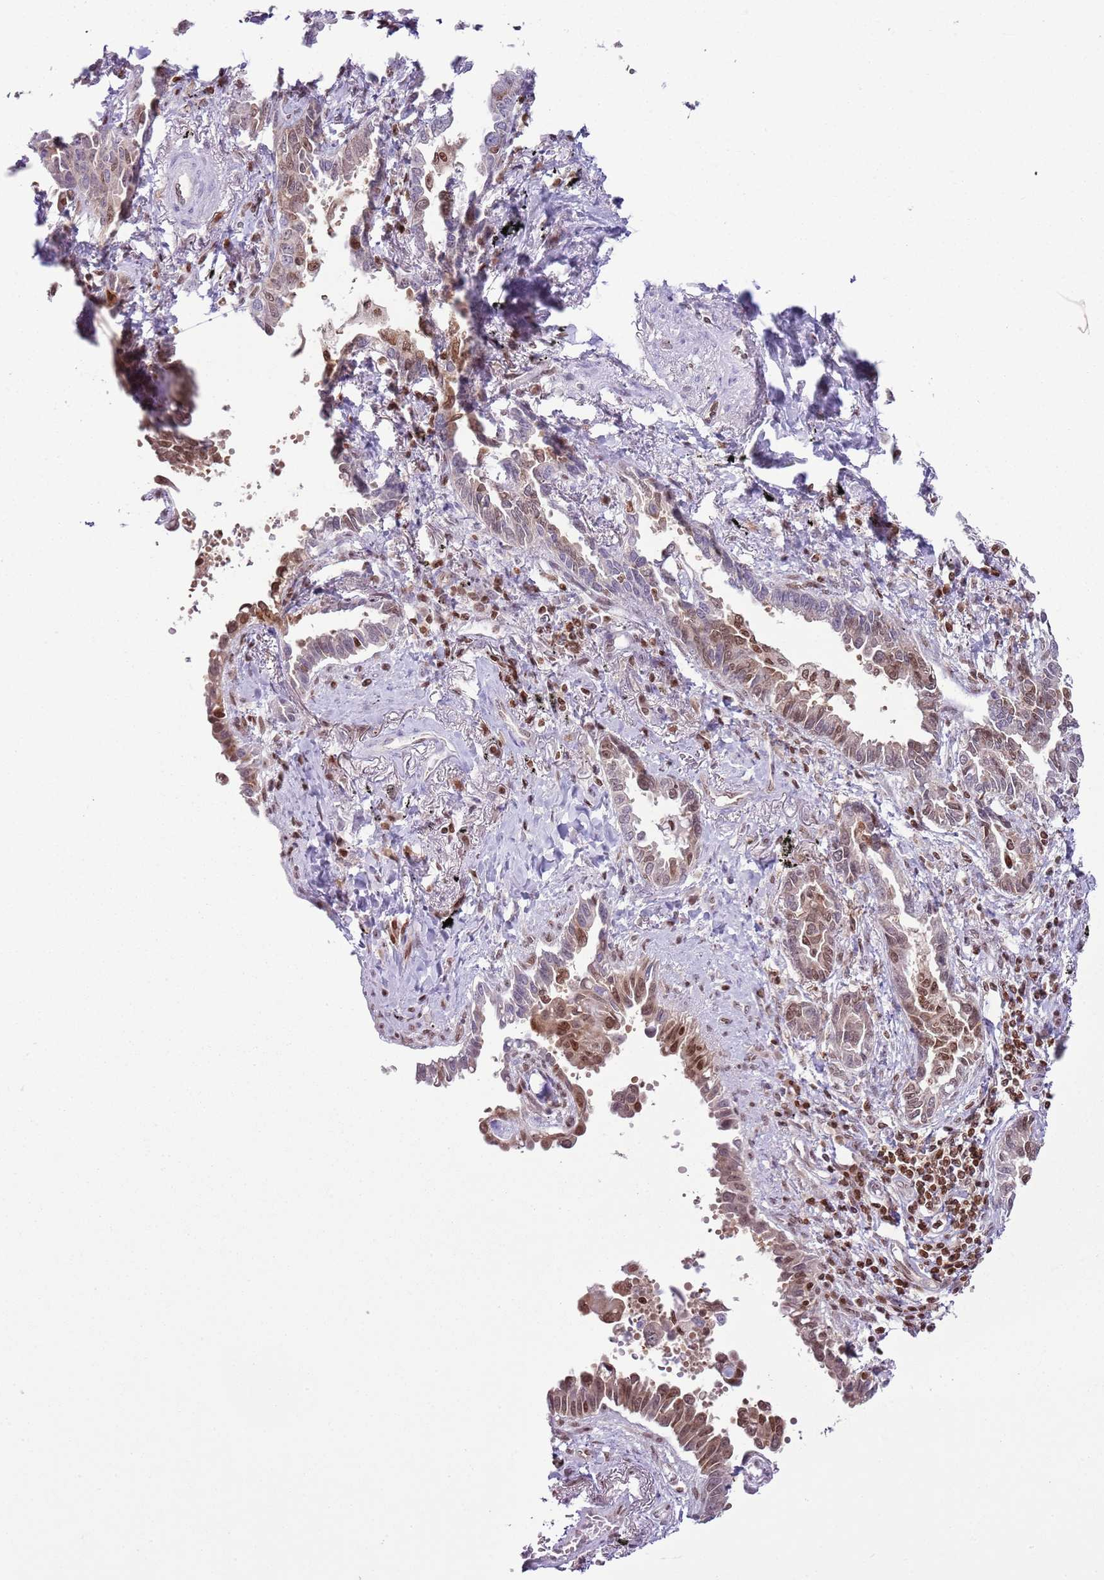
{"staining": {"intensity": "moderate", "quantity": ">75%", "location": "nuclear"}, "tissue": "lung cancer", "cell_type": "Tumor cells", "image_type": "cancer", "snomed": [{"axis": "morphology", "description": "Adenocarcinoma, NOS"}, {"axis": "topography", "description": "Lung"}], "caption": "This is a histology image of immunohistochemistry (IHC) staining of lung cancer, which shows moderate expression in the nuclear of tumor cells.", "gene": "SELENOH", "patient": {"sex": "male", "age": 67}}